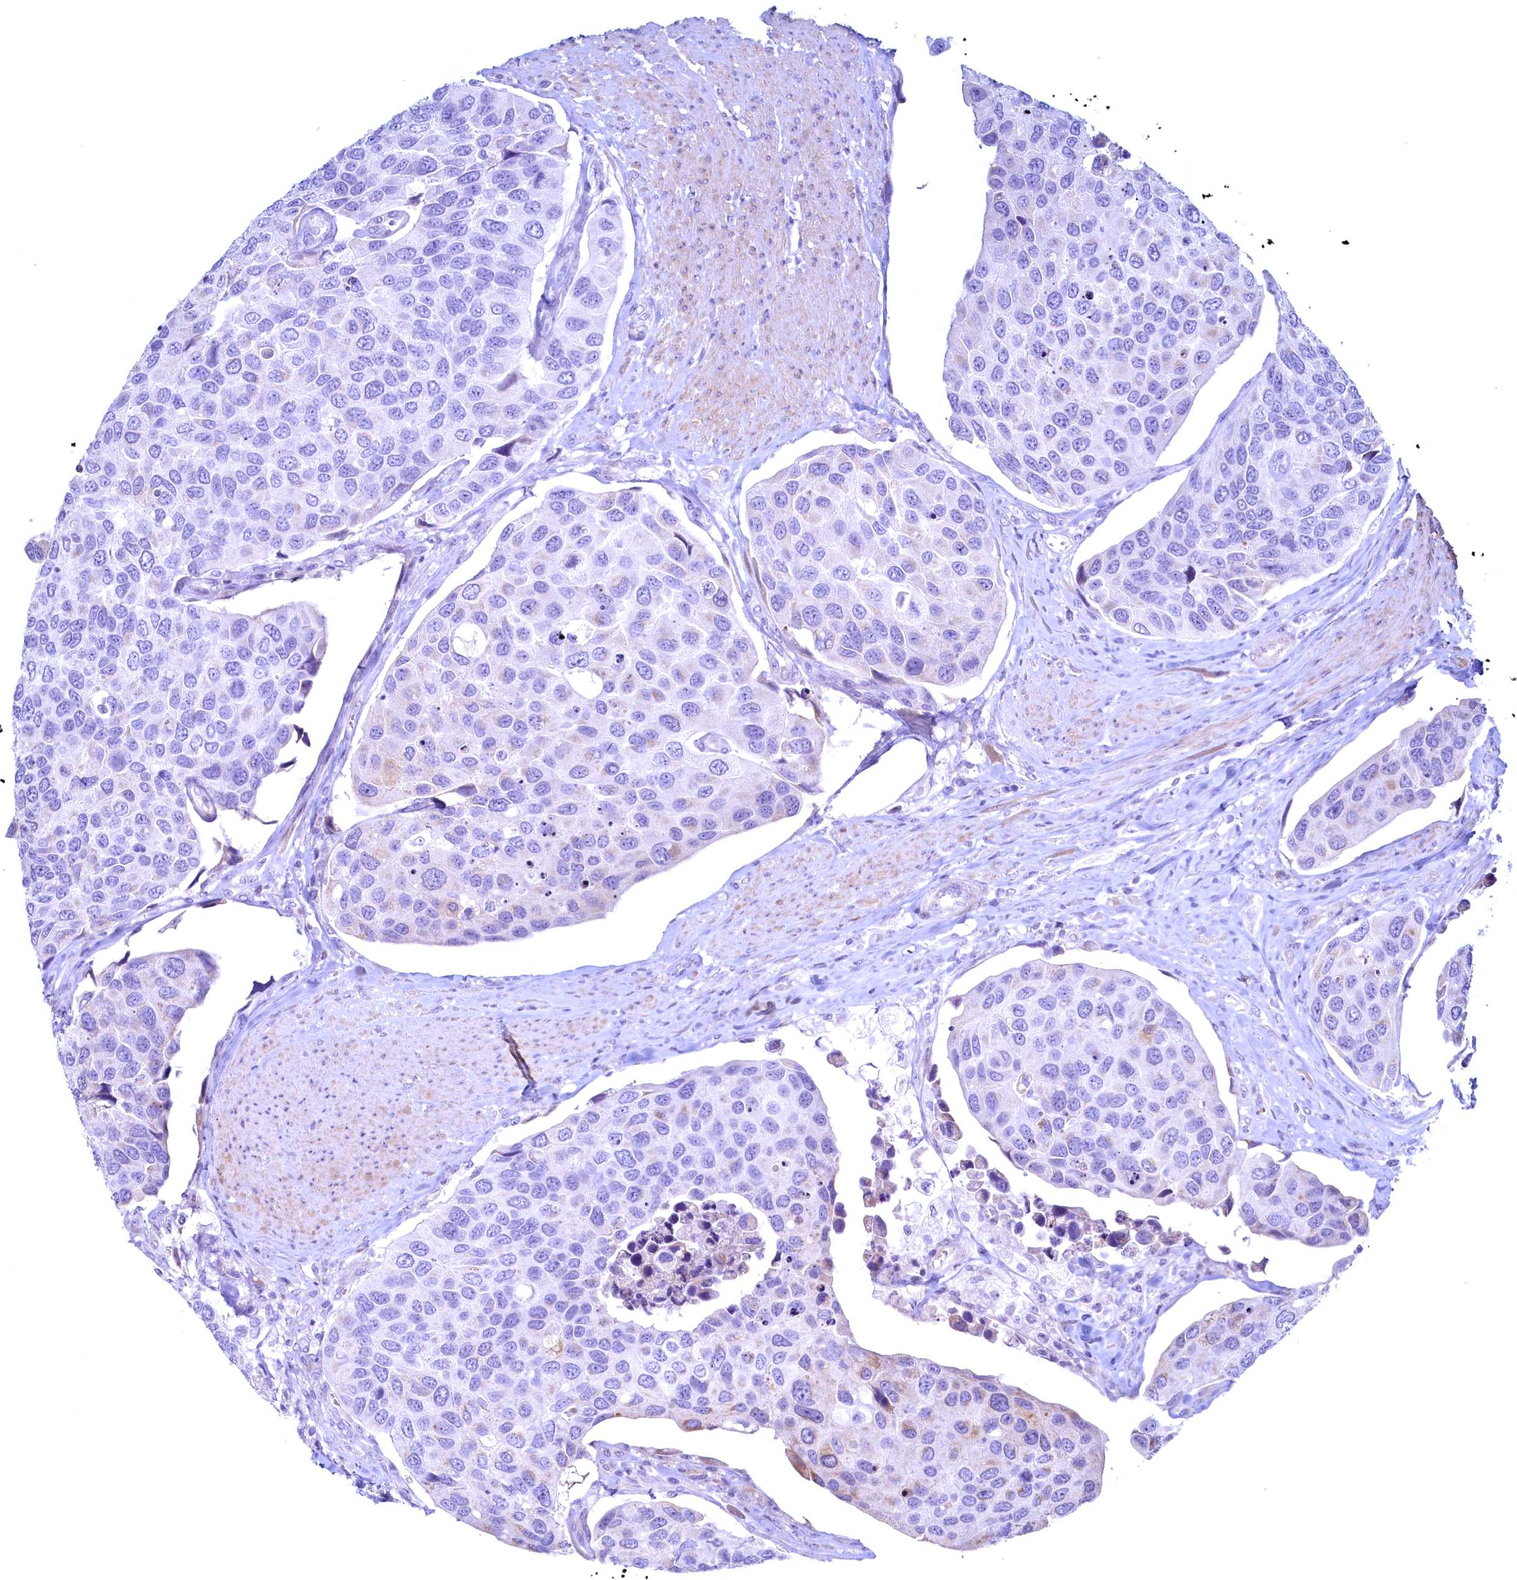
{"staining": {"intensity": "negative", "quantity": "none", "location": "none"}, "tissue": "urothelial cancer", "cell_type": "Tumor cells", "image_type": "cancer", "snomed": [{"axis": "morphology", "description": "Urothelial carcinoma, High grade"}, {"axis": "topography", "description": "Urinary bladder"}], "caption": "The immunohistochemistry histopathology image has no significant positivity in tumor cells of urothelial cancer tissue.", "gene": "MAP1LC3A", "patient": {"sex": "male", "age": 74}}